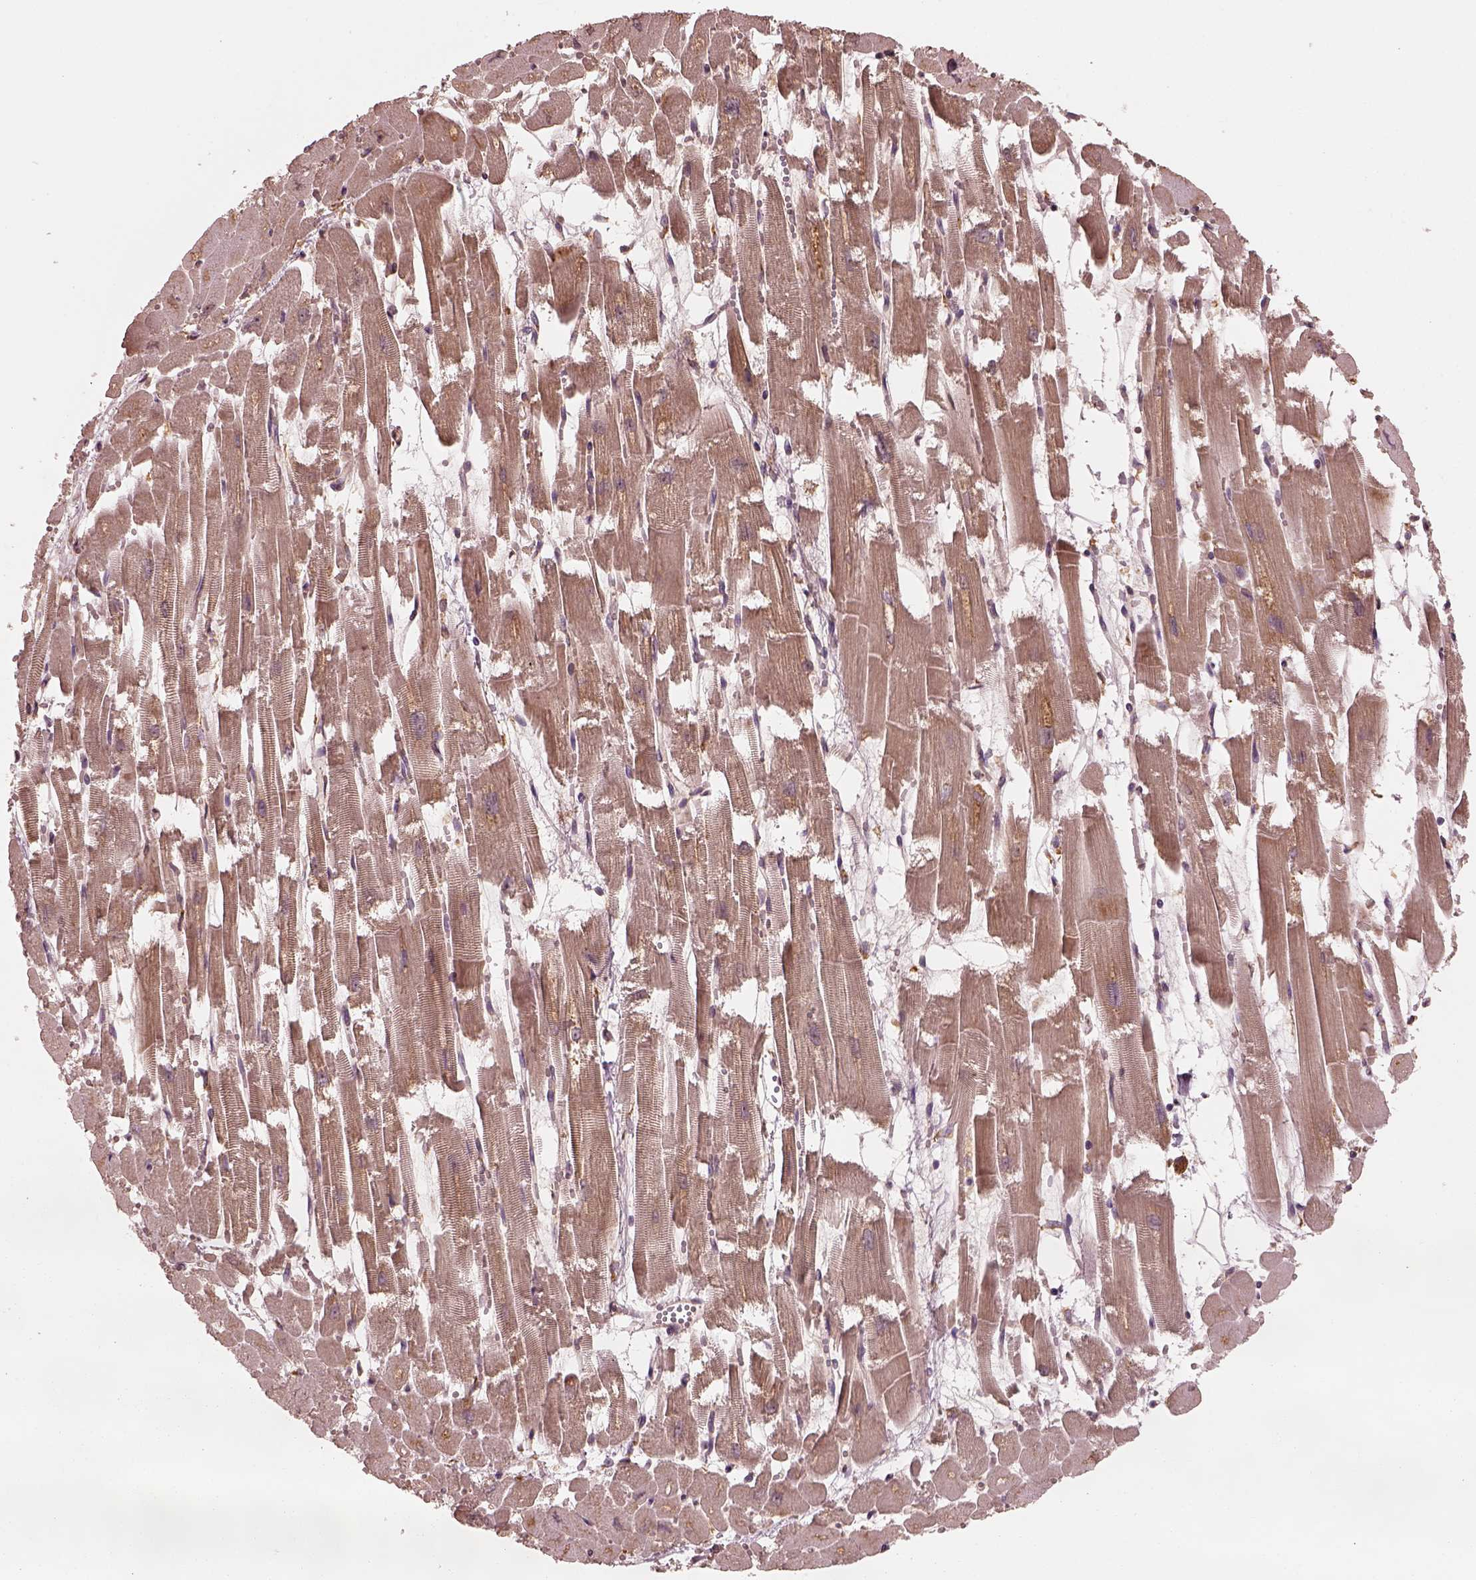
{"staining": {"intensity": "weak", "quantity": ">75%", "location": "cytoplasmic/membranous"}, "tissue": "heart muscle", "cell_type": "Cardiomyocytes", "image_type": "normal", "snomed": [{"axis": "morphology", "description": "Normal tissue, NOS"}, {"axis": "topography", "description": "Heart"}], "caption": "High-magnification brightfield microscopy of benign heart muscle stained with DAB (brown) and counterstained with hematoxylin (blue). cardiomyocytes exhibit weak cytoplasmic/membranous expression is seen in approximately>75% of cells.", "gene": "RPS5", "patient": {"sex": "female", "age": 52}}